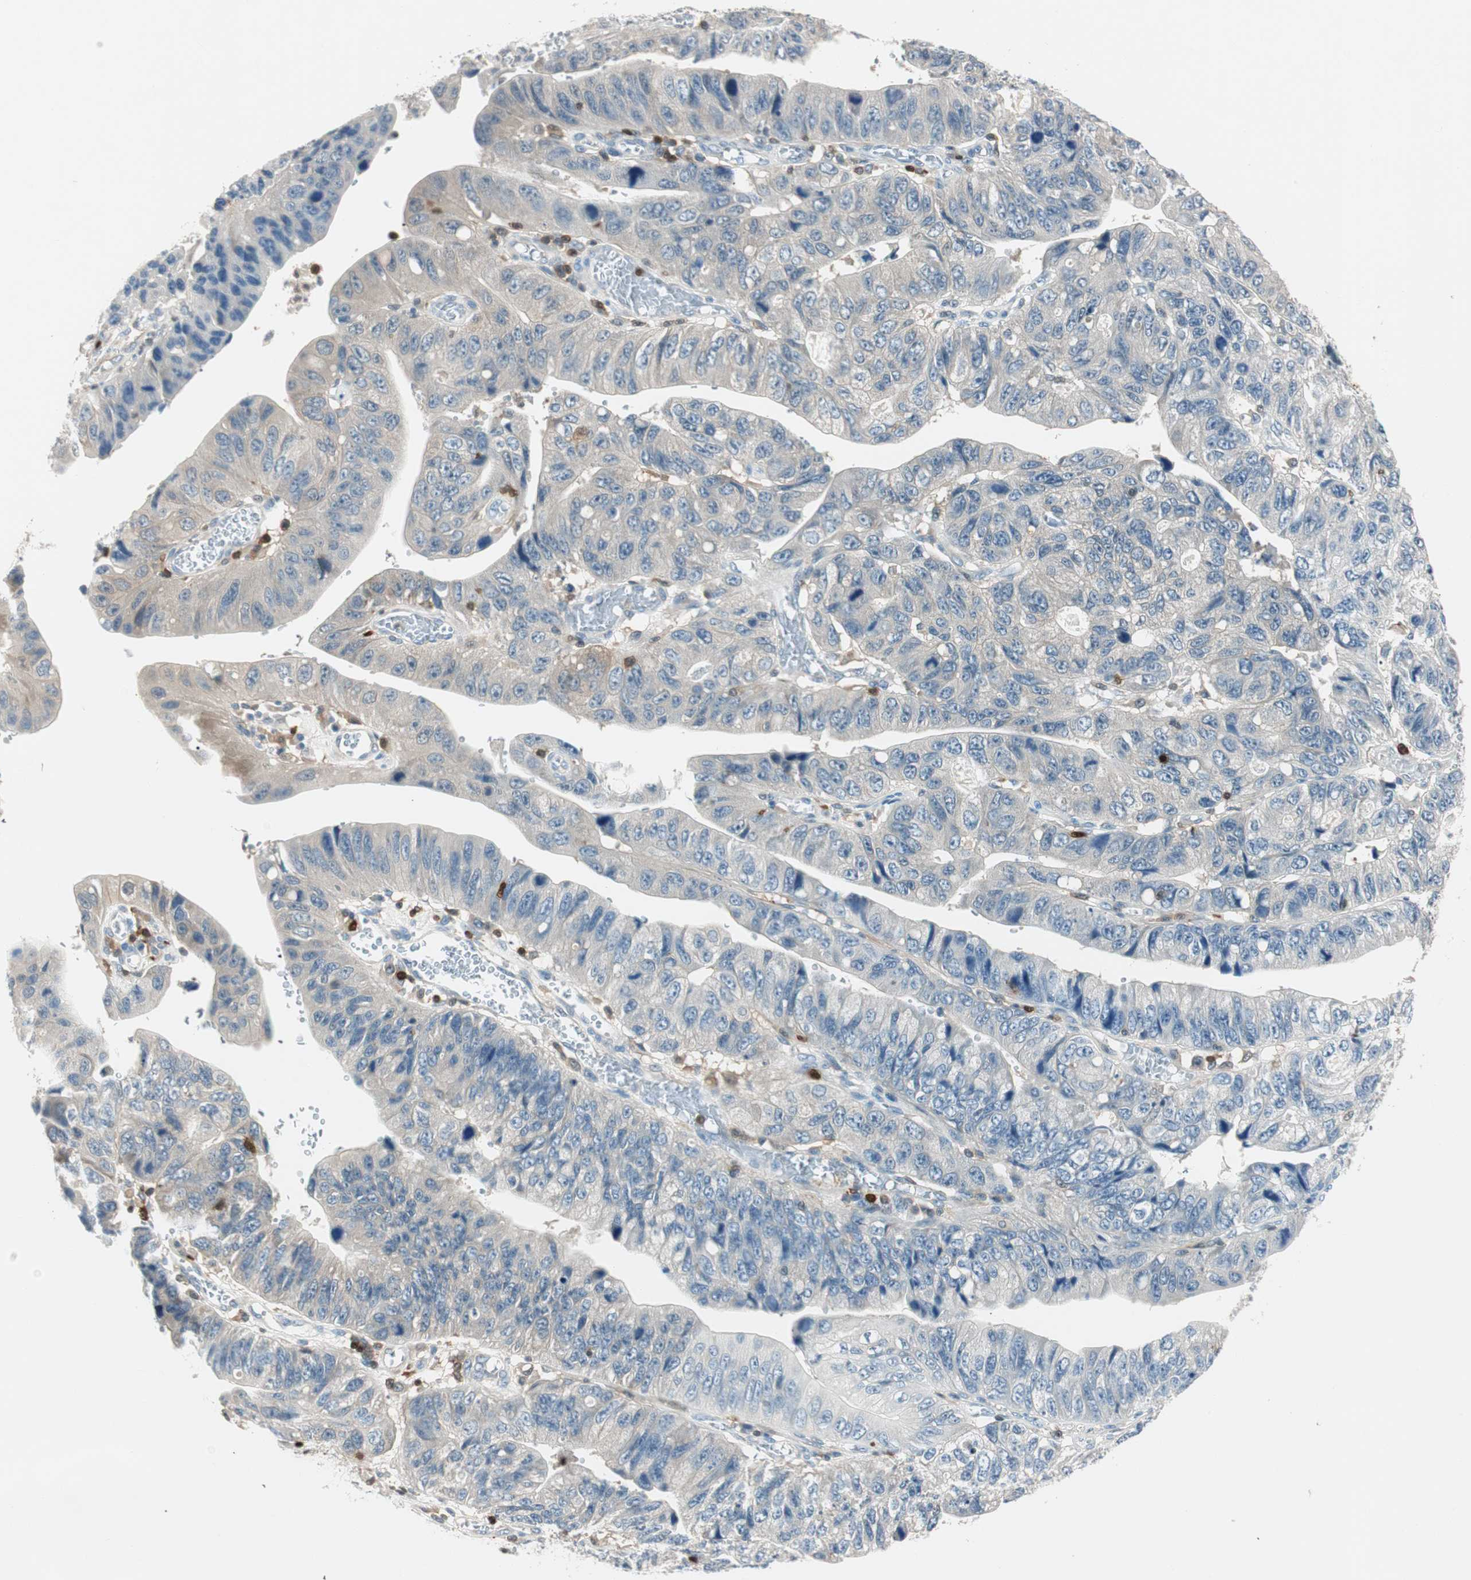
{"staining": {"intensity": "weak", "quantity": "<25%", "location": "cytoplasmic/membranous"}, "tissue": "stomach cancer", "cell_type": "Tumor cells", "image_type": "cancer", "snomed": [{"axis": "morphology", "description": "Adenocarcinoma, NOS"}, {"axis": "topography", "description": "Stomach"}], "caption": "DAB immunohistochemical staining of adenocarcinoma (stomach) exhibits no significant positivity in tumor cells. (DAB (3,3'-diaminobenzidine) IHC, high magnification).", "gene": "COTL1", "patient": {"sex": "male", "age": 59}}